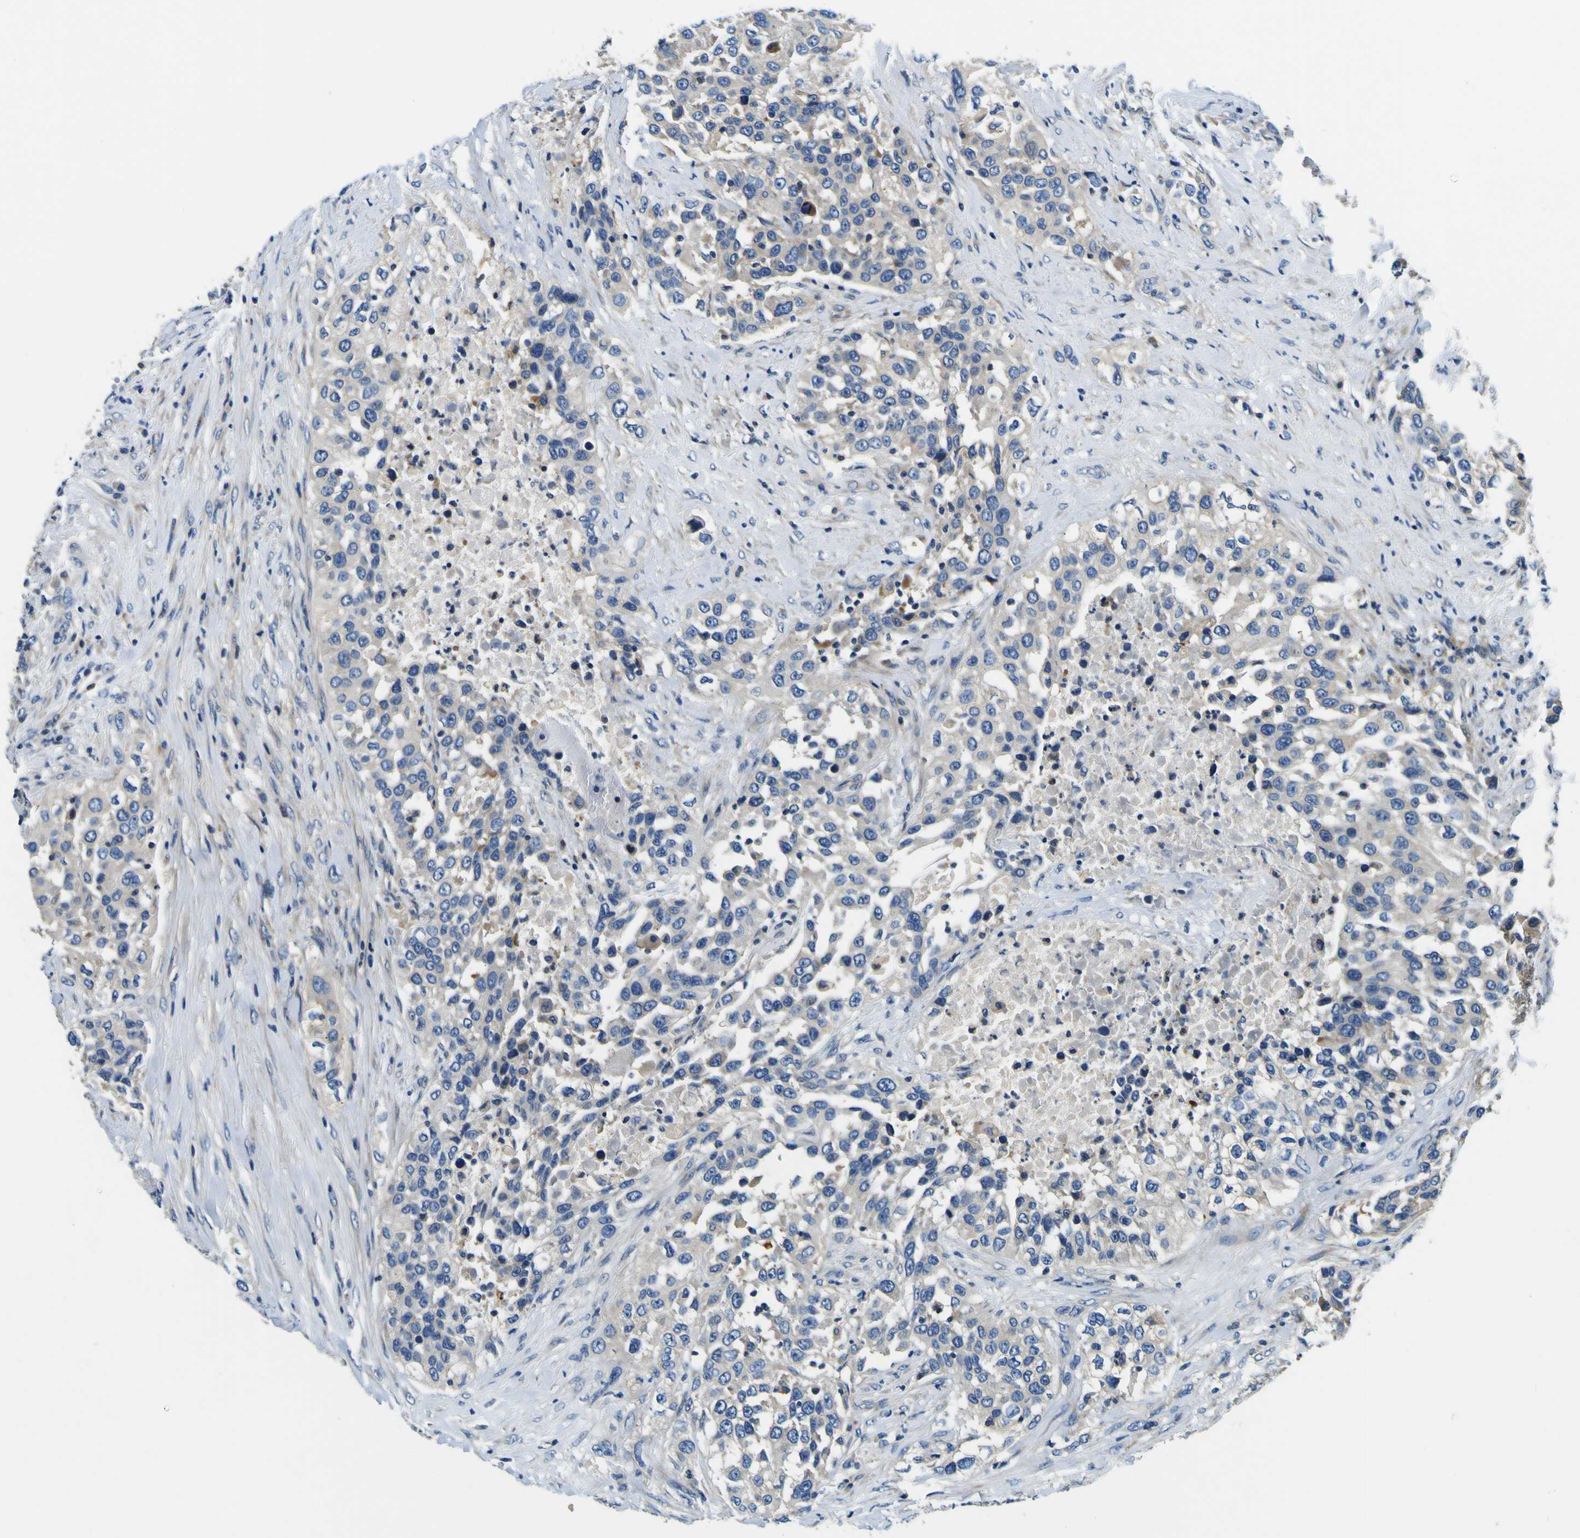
{"staining": {"intensity": "negative", "quantity": "none", "location": "none"}, "tissue": "urothelial cancer", "cell_type": "Tumor cells", "image_type": "cancer", "snomed": [{"axis": "morphology", "description": "Urothelial carcinoma, High grade"}, {"axis": "topography", "description": "Urinary bladder"}], "caption": "An immunohistochemistry (IHC) histopathology image of urothelial cancer is shown. There is no staining in tumor cells of urothelial cancer.", "gene": "CLSTN1", "patient": {"sex": "female", "age": 80}}